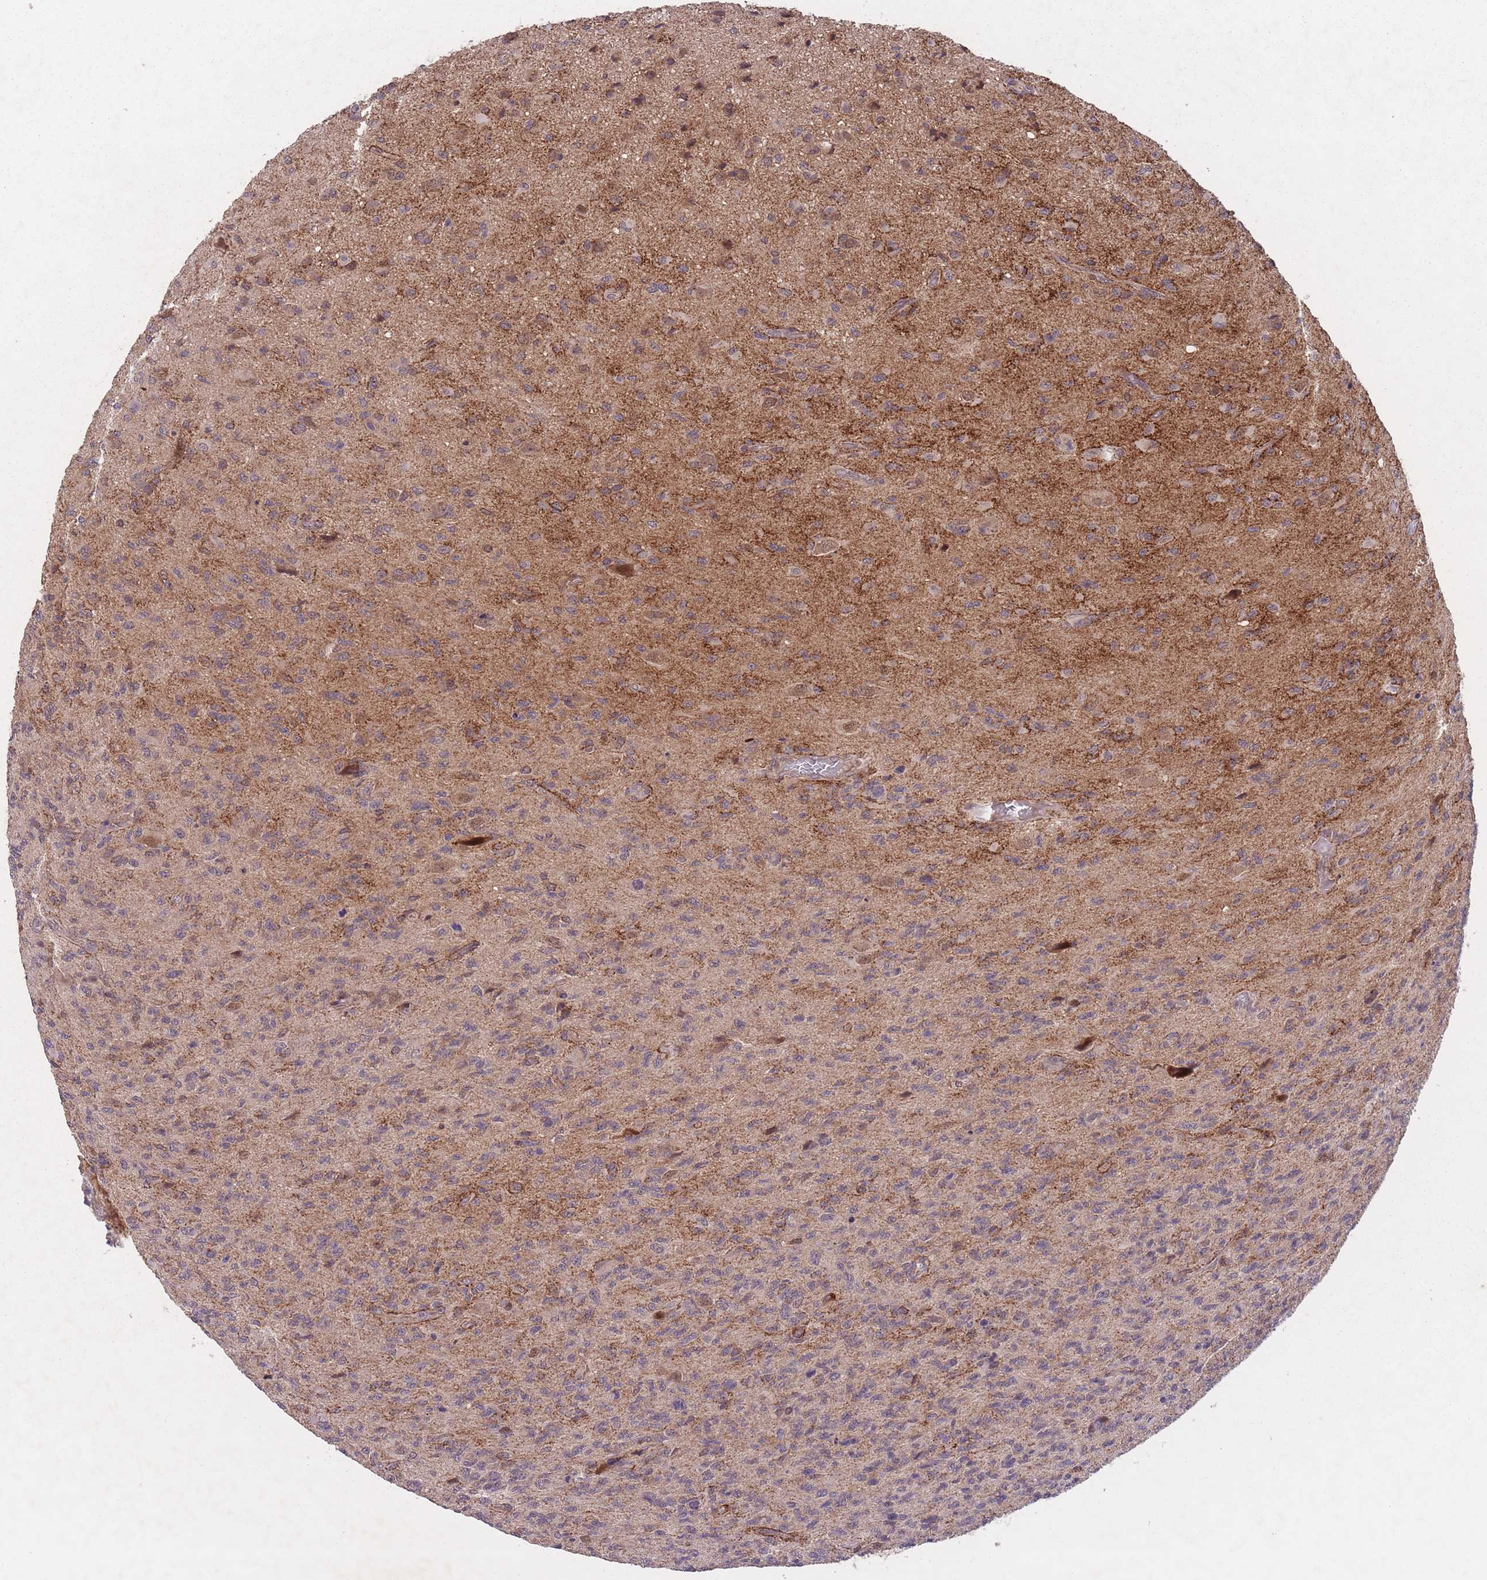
{"staining": {"intensity": "moderate", "quantity": "<25%", "location": "cytoplasmic/membranous,nuclear"}, "tissue": "glioma", "cell_type": "Tumor cells", "image_type": "cancer", "snomed": [{"axis": "morphology", "description": "Glioma, malignant, High grade"}, {"axis": "topography", "description": "Brain"}], "caption": "High-grade glioma (malignant) stained for a protein shows moderate cytoplasmic/membranous and nuclear positivity in tumor cells. Ihc stains the protein of interest in brown and the nuclei are stained blue.", "gene": "SECTM1", "patient": {"sex": "male", "age": 36}}